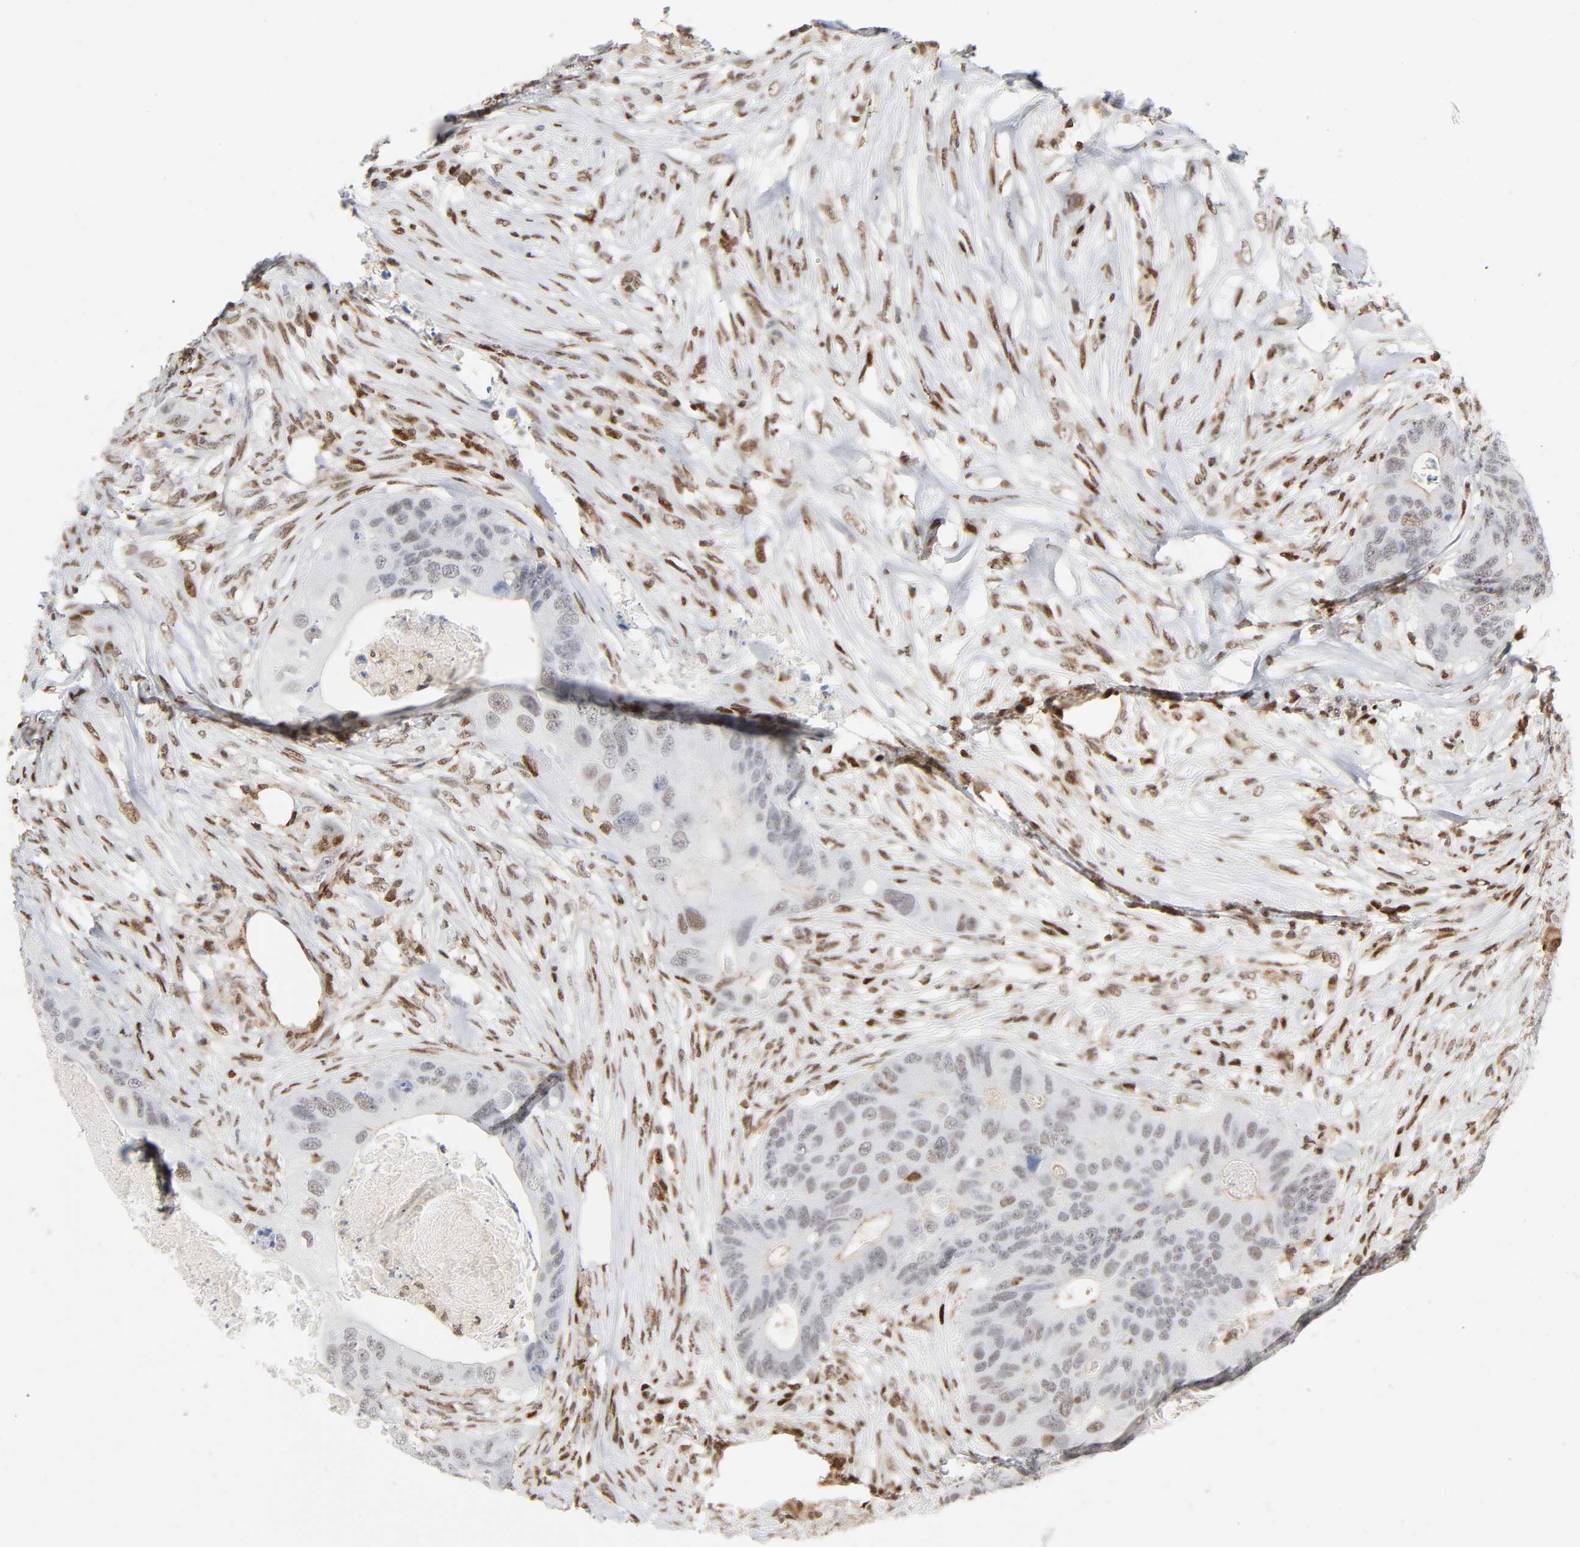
{"staining": {"intensity": "weak", "quantity": "<25%", "location": "nuclear"}, "tissue": "colorectal cancer", "cell_type": "Tumor cells", "image_type": "cancer", "snomed": [{"axis": "morphology", "description": "Adenocarcinoma, NOS"}, {"axis": "topography", "description": "Colon"}], "caption": "This is an immunohistochemistry (IHC) image of human colorectal adenocarcinoma. There is no expression in tumor cells.", "gene": "WAS", "patient": {"sex": "male", "age": 71}}